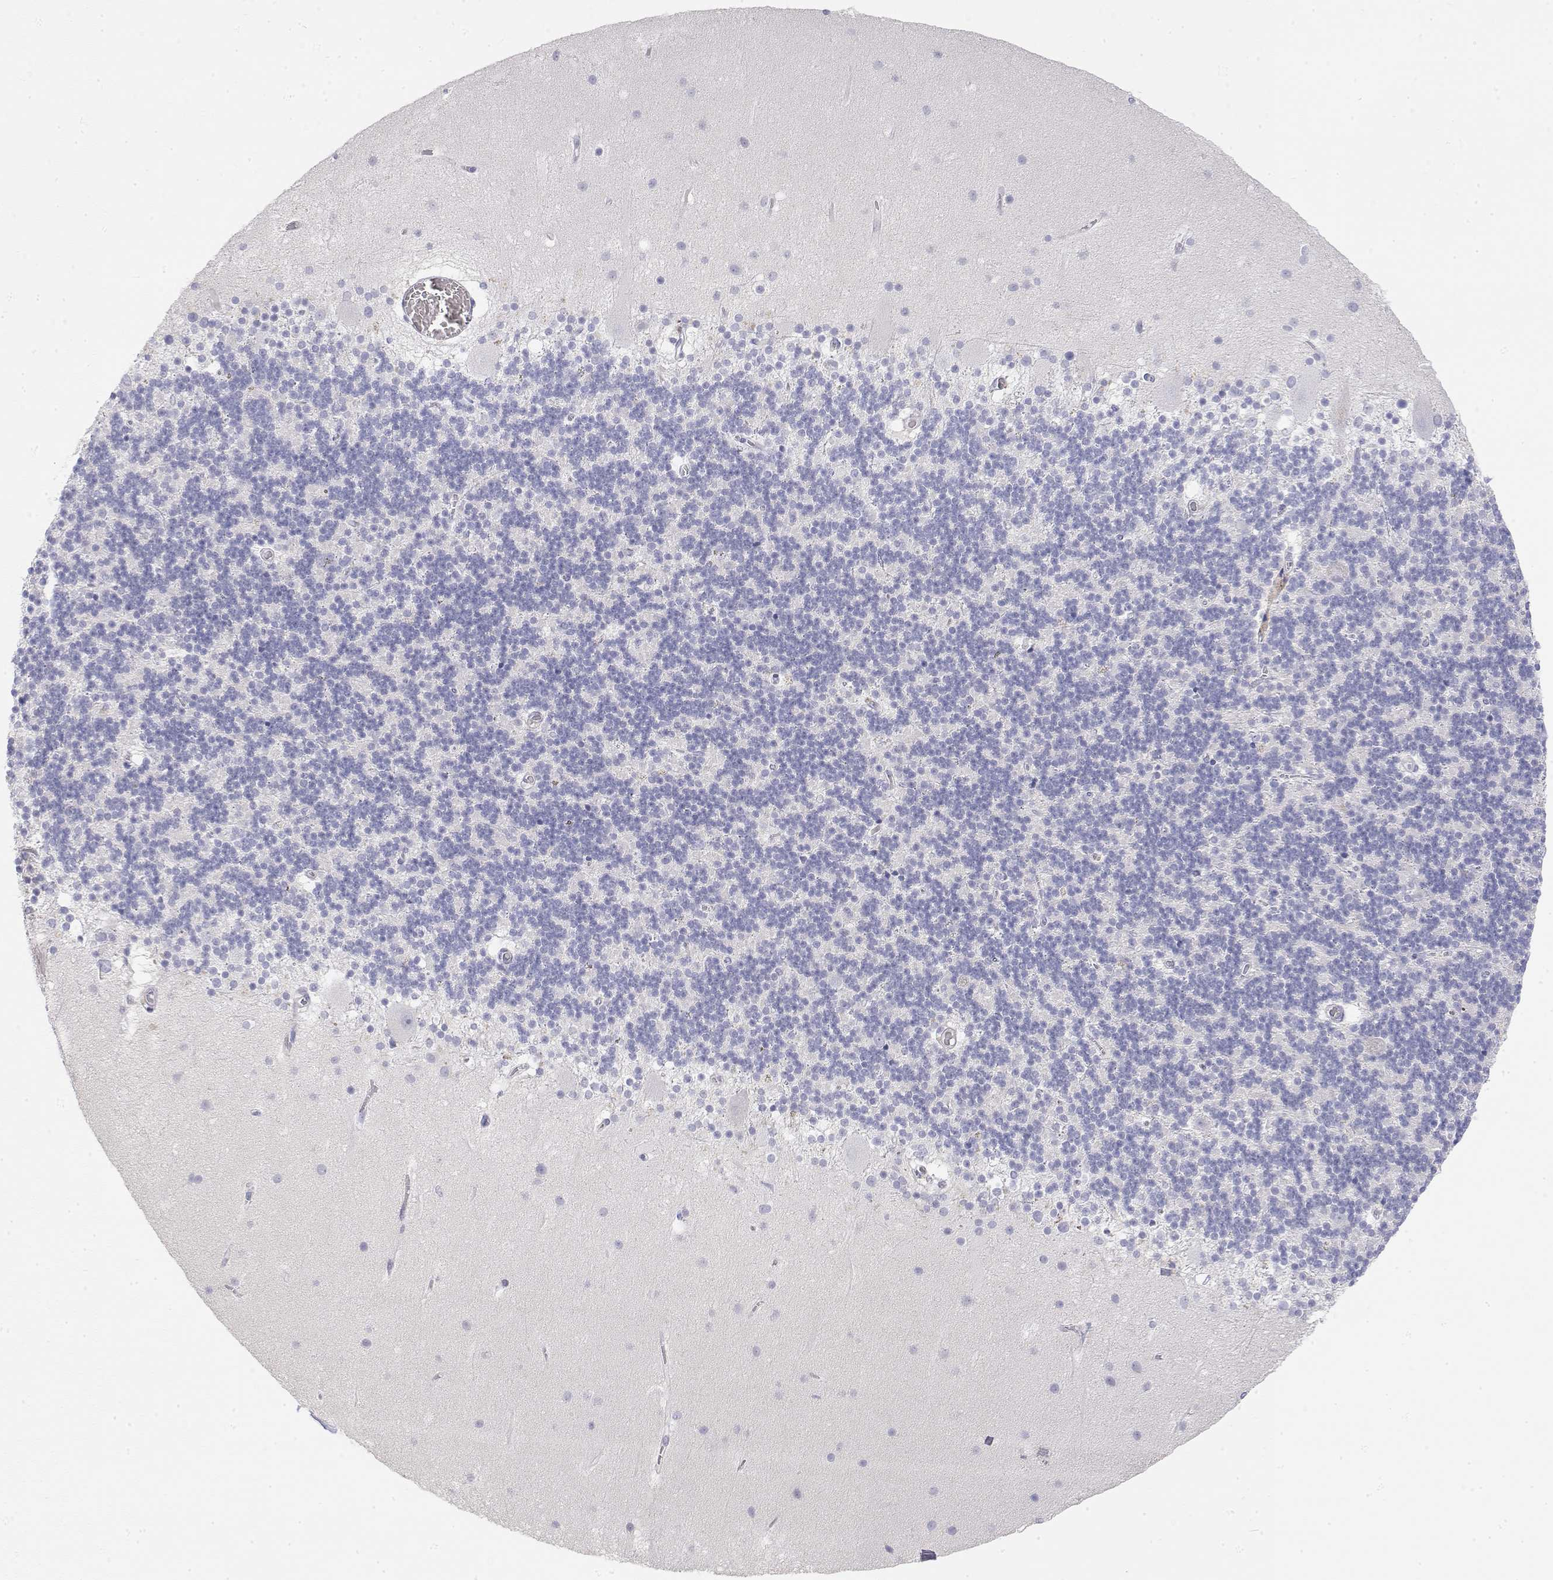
{"staining": {"intensity": "negative", "quantity": "none", "location": "none"}, "tissue": "cerebellum", "cell_type": "Cells in granular layer", "image_type": "normal", "snomed": [{"axis": "morphology", "description": "Normal tissue, NOS"}, {"axis": "topography", "description": "Cerebellum"}], "caption": "This histopathology image is of unremarkable cerebellum stained with immunohistochemistry (IHC) to label a protein in brown with the nuclei are counter-stained blue. There is no staining in cells in granular layer.", "gene": "MISP", "patient": {"sex": "male", "age": 70}}